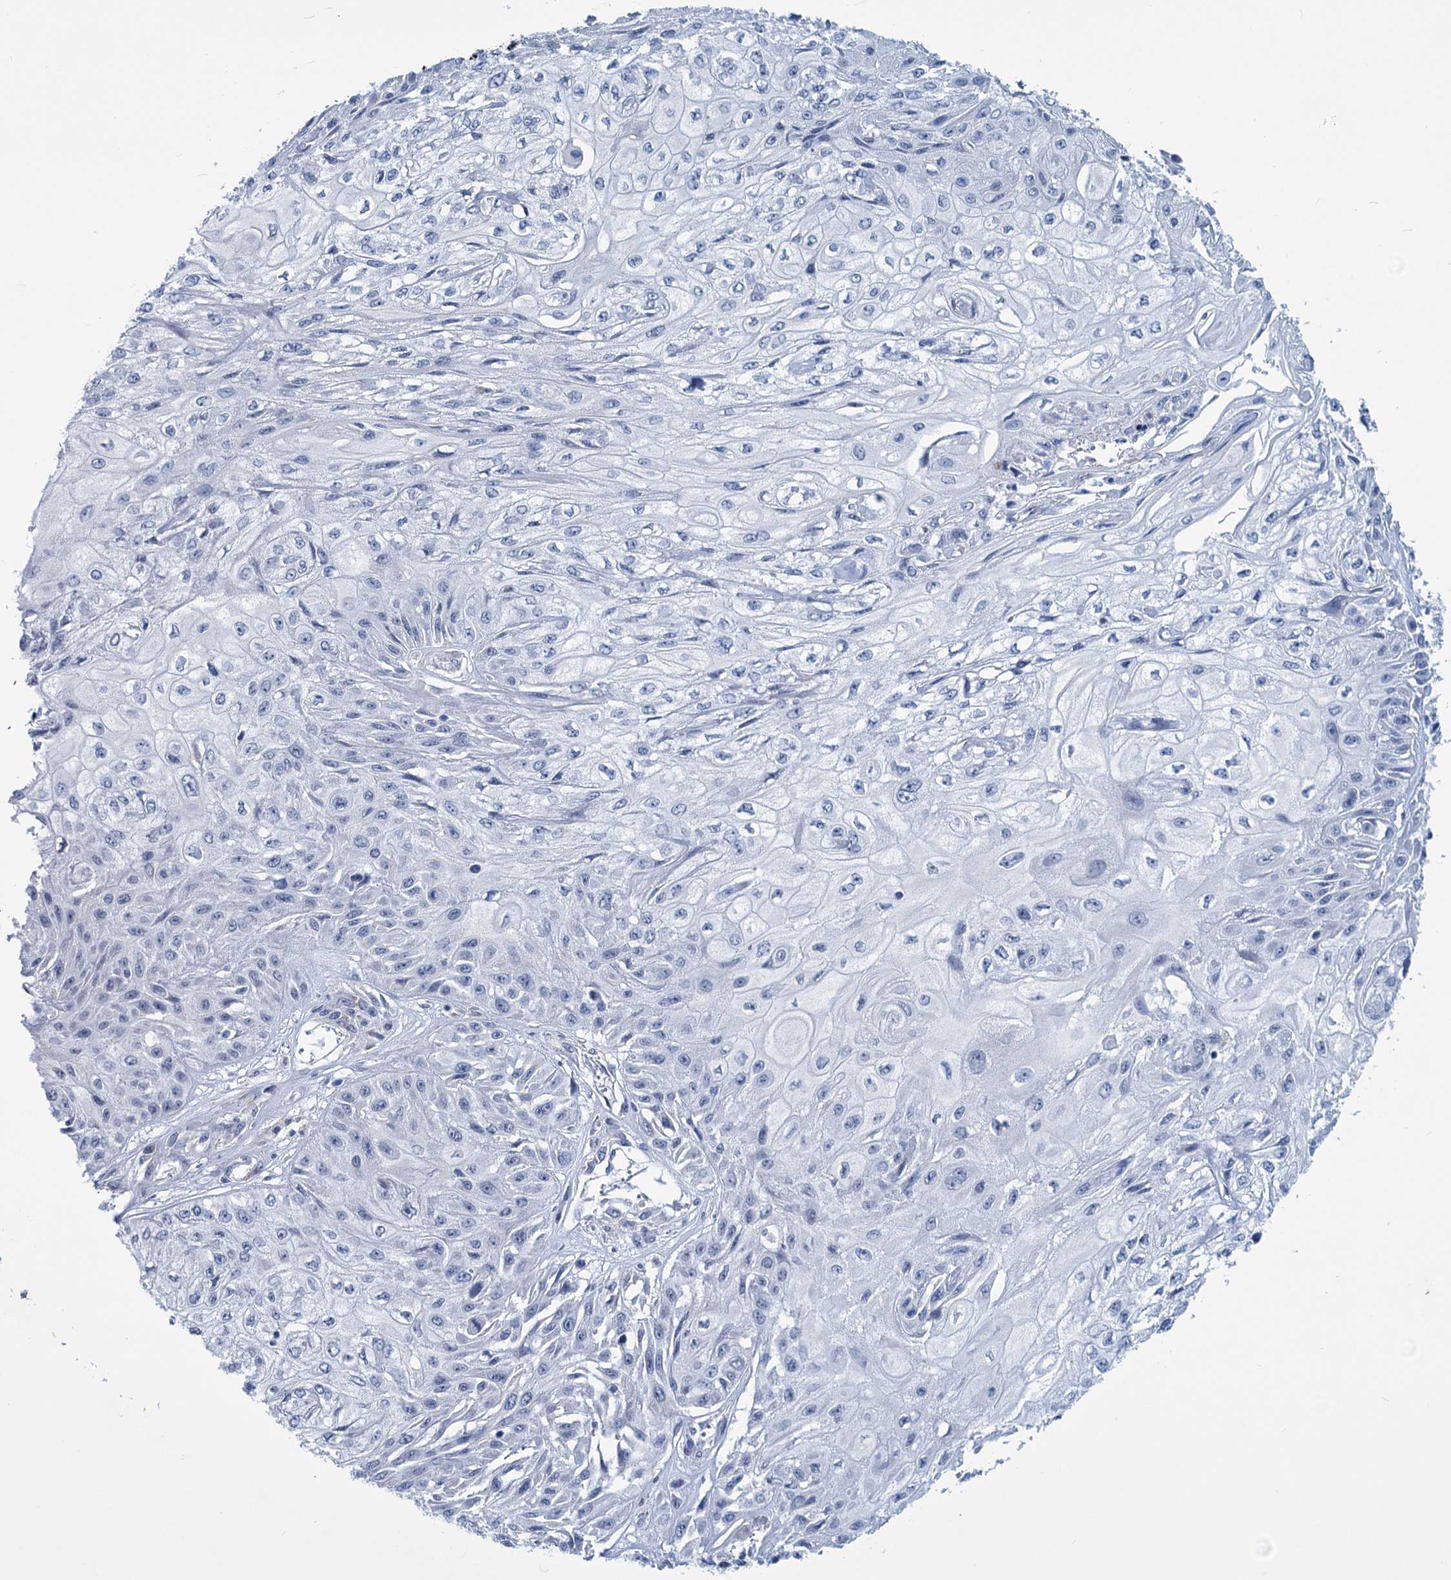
{"staining": {"intensity": "negative", "quantity": "none", "location": "none"}, "tissue": "skin cancer", "cell_type": "Tumor cells", "image_type": "cancer", "snomed": [{"axis": "morphology", "description": "Squamous cell carcinoma, NOS"}, {"axis": "morphology", "description": "Squamous cell carcinoma, metastatic, NOS"}, {"axis": "topography", "description": "Skin"}, {"axis": "topography", "description": "Lymph node"}], "caption": "An immunohistochemistry histopathology image of skin cancer is shown. There is no staining in tumor cells of skin cancer.", "gene": "NEU3", "patient": {"sex": "male", "age": 75}}